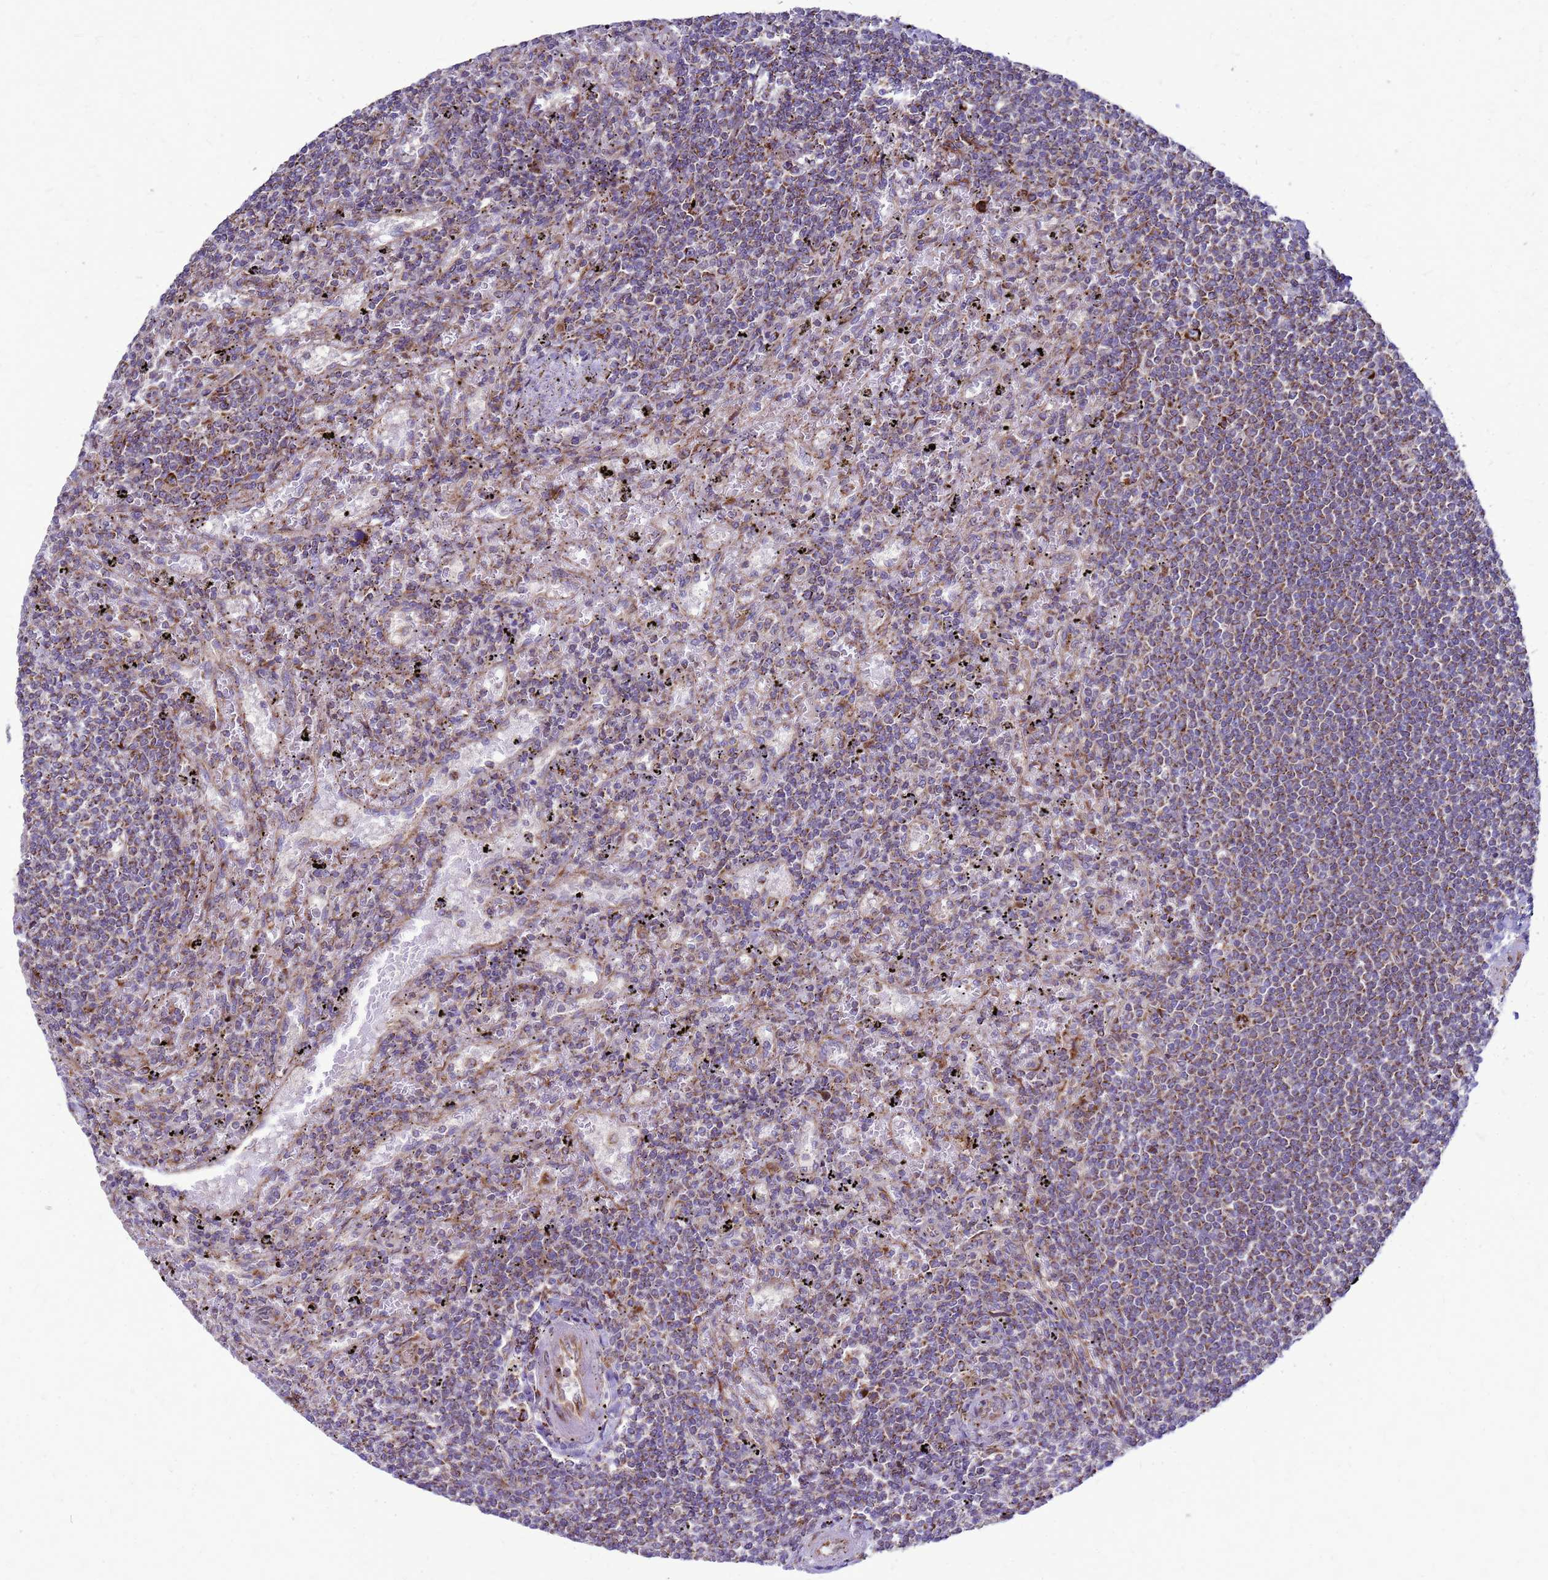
{"staining": {"intensity": "moderate", "quantity": "<25%", "location": "cytoplasmic/membranous"}, "tissue": "lymphoma", "cell_type": "Tumor cells", "image_type": "cancer", "snomed": [{"axis": "morphology", "description": "Malignant lymphoma, non-Hodgkin's type, Low grade"}, {"axis": "topography", "description": "Spleen"}], "caption": "A brown stain shows moderate cytoplasmic/membranous expression of a protein in malignant lymphoma, non-Hodgkin's type (low-grade) tumor cells.", "gene": "FSTL4", "patient": {"sex": "male", "age": 76}}